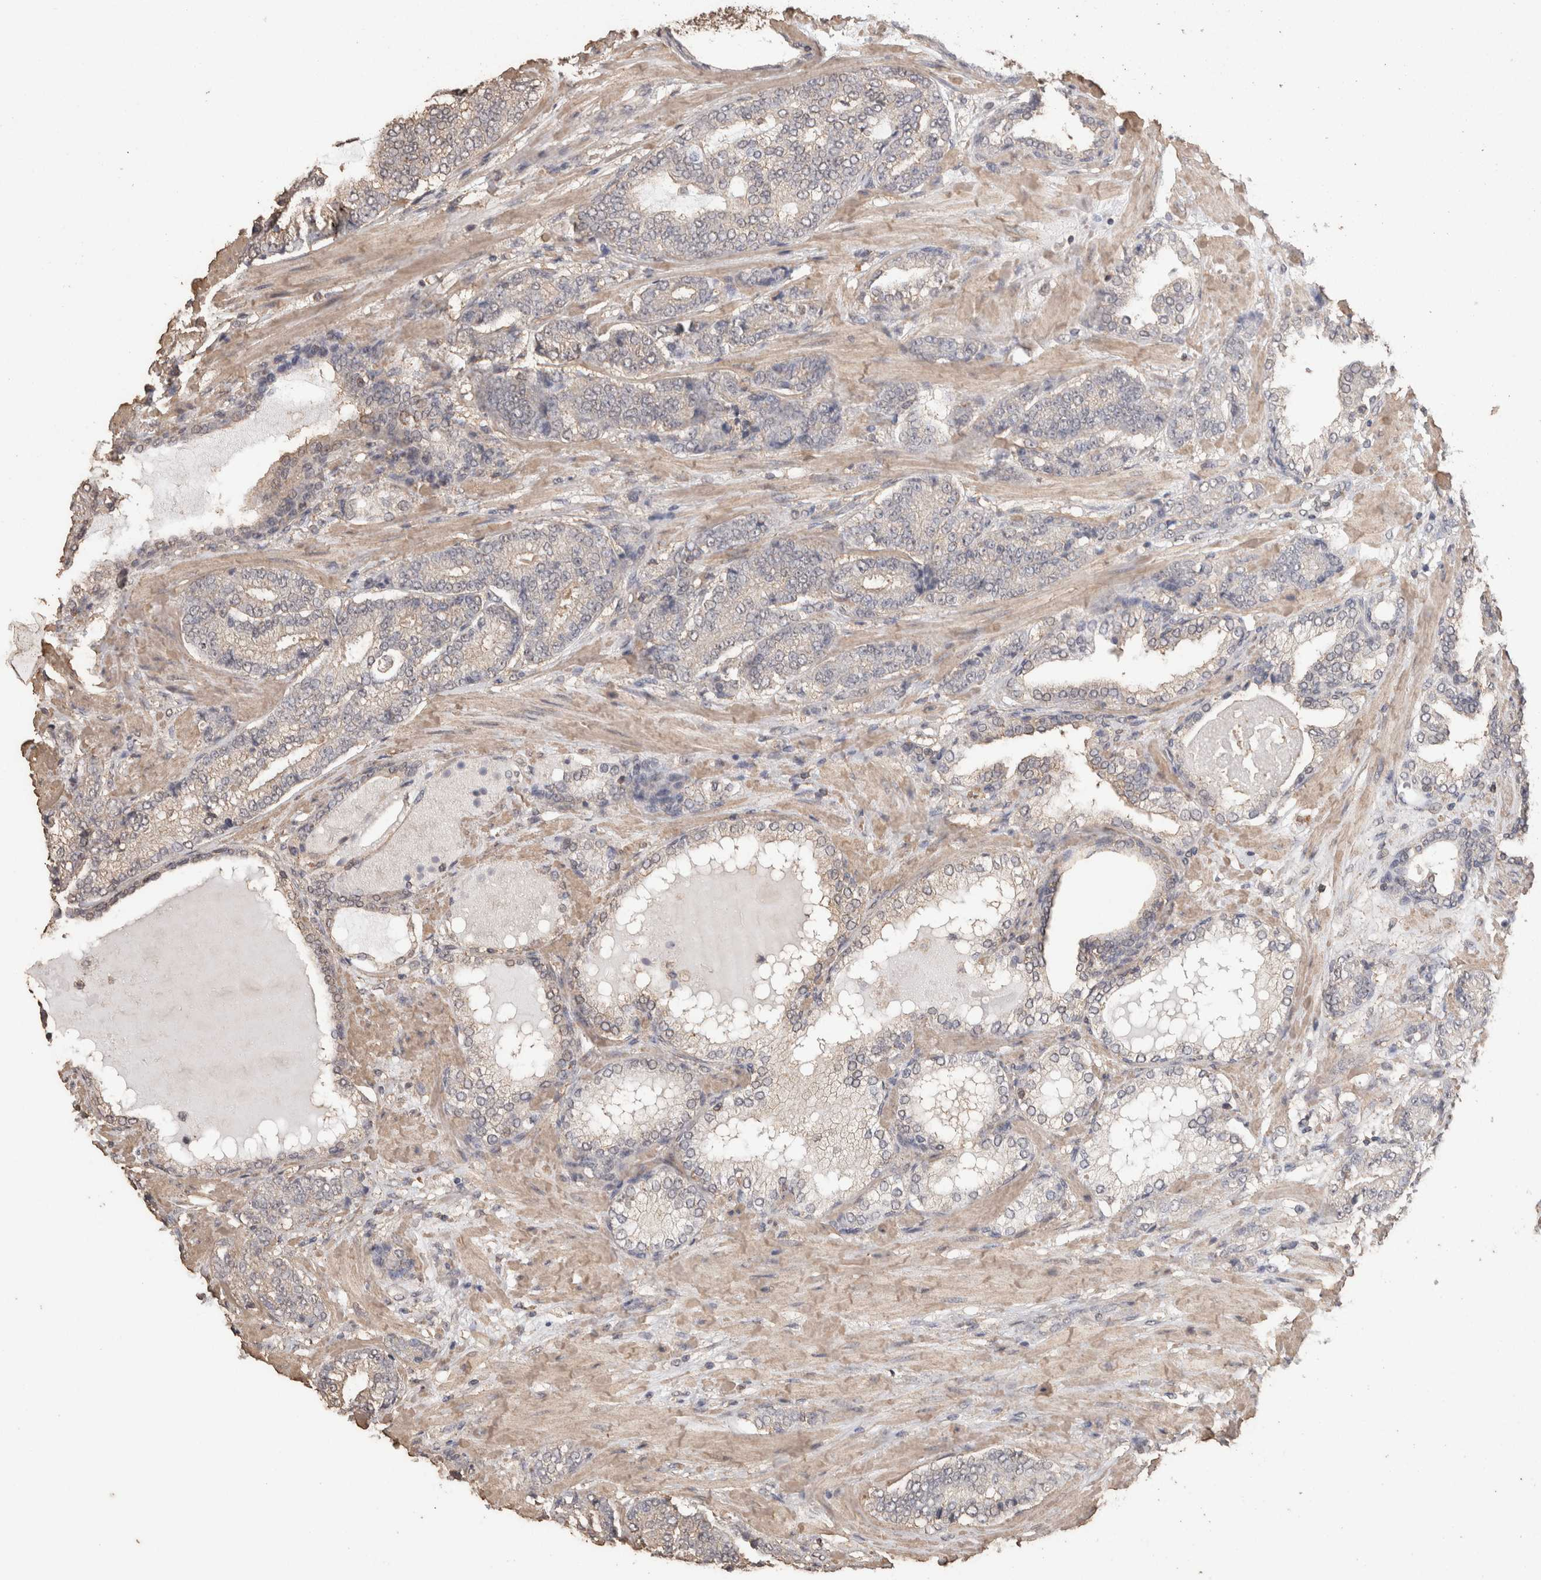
{"staining": {"intensity": "negative", "quantity": "none", "location": "none"}, "tissue": "prostate cancer", "cell_type": "Tumor cells", "image_type": "cancer", "snomed": [{"axis": "morphology", "description": "Adenocarcinoma, High grade"}, {"axis": "topography", "description": "Prostate"}], "caption": "Immunohistochemistry micrograph of prostate adenocarcinoma (high-grade) stained for a protein (brown), which displays no staining in tumor cells.", "gene": "CX3CL1", "patient": {"sex": "male", "age": 61}}